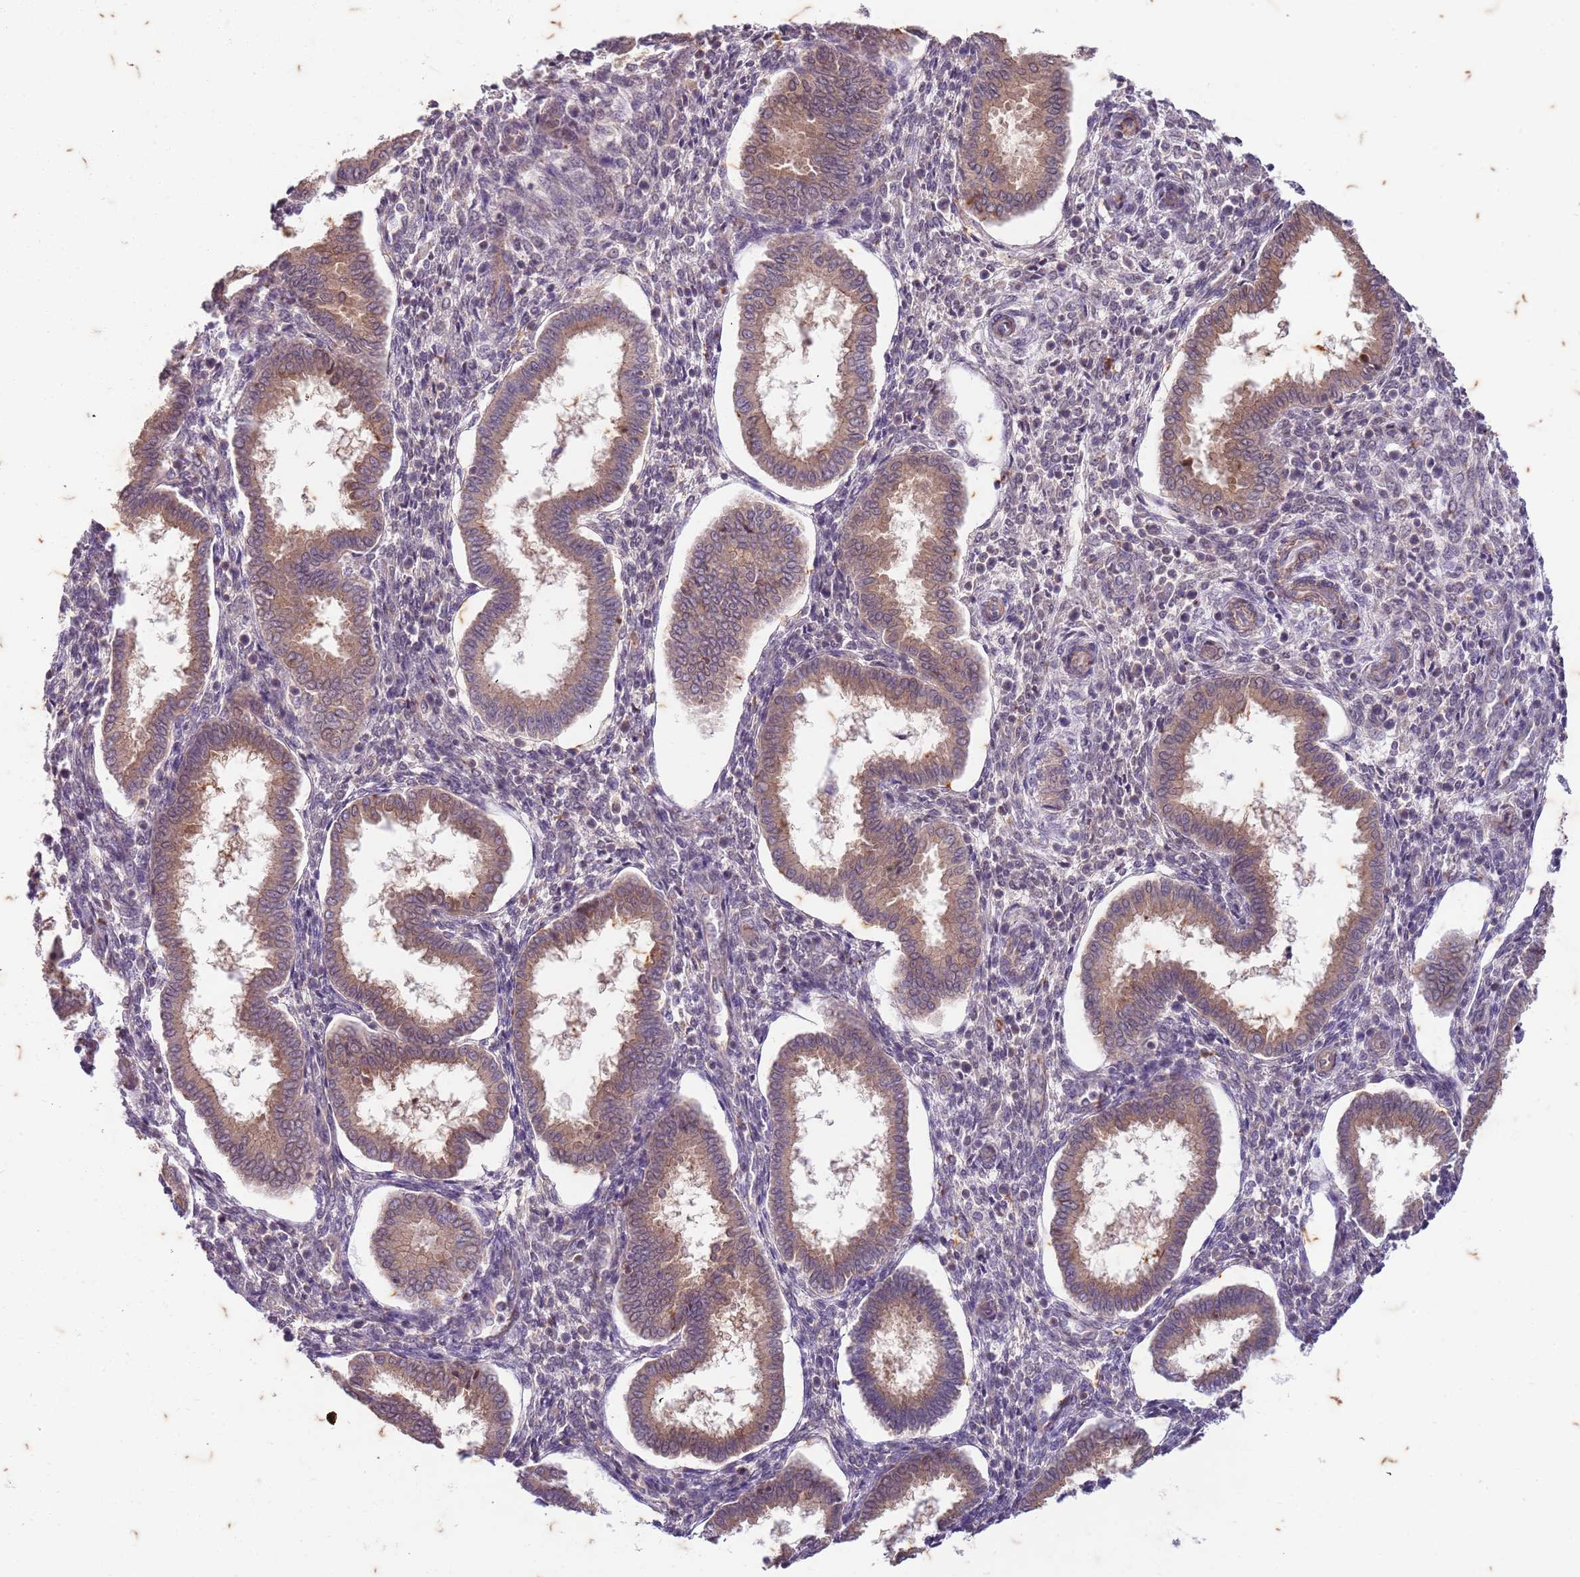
{"staining": {"intensity": "negative", "quantity": "none", "location": "none"}, "tissue": "endometrium", "cell_type": "Cells in endometrial stroma", "image_type": "normal", "snomed": [{"axis": "morphology", "description": "Normal tissue, NOS"}, {"axis": "topography", "description": "Endometrium"}], "caption": "High power microscopy micrograph of an IHC image of normal endometrium, revealing no significant expression in cells in endometrial stroma.", "gene": "RAPGEF3", "patient": {"sex": "female", "age": 24}}